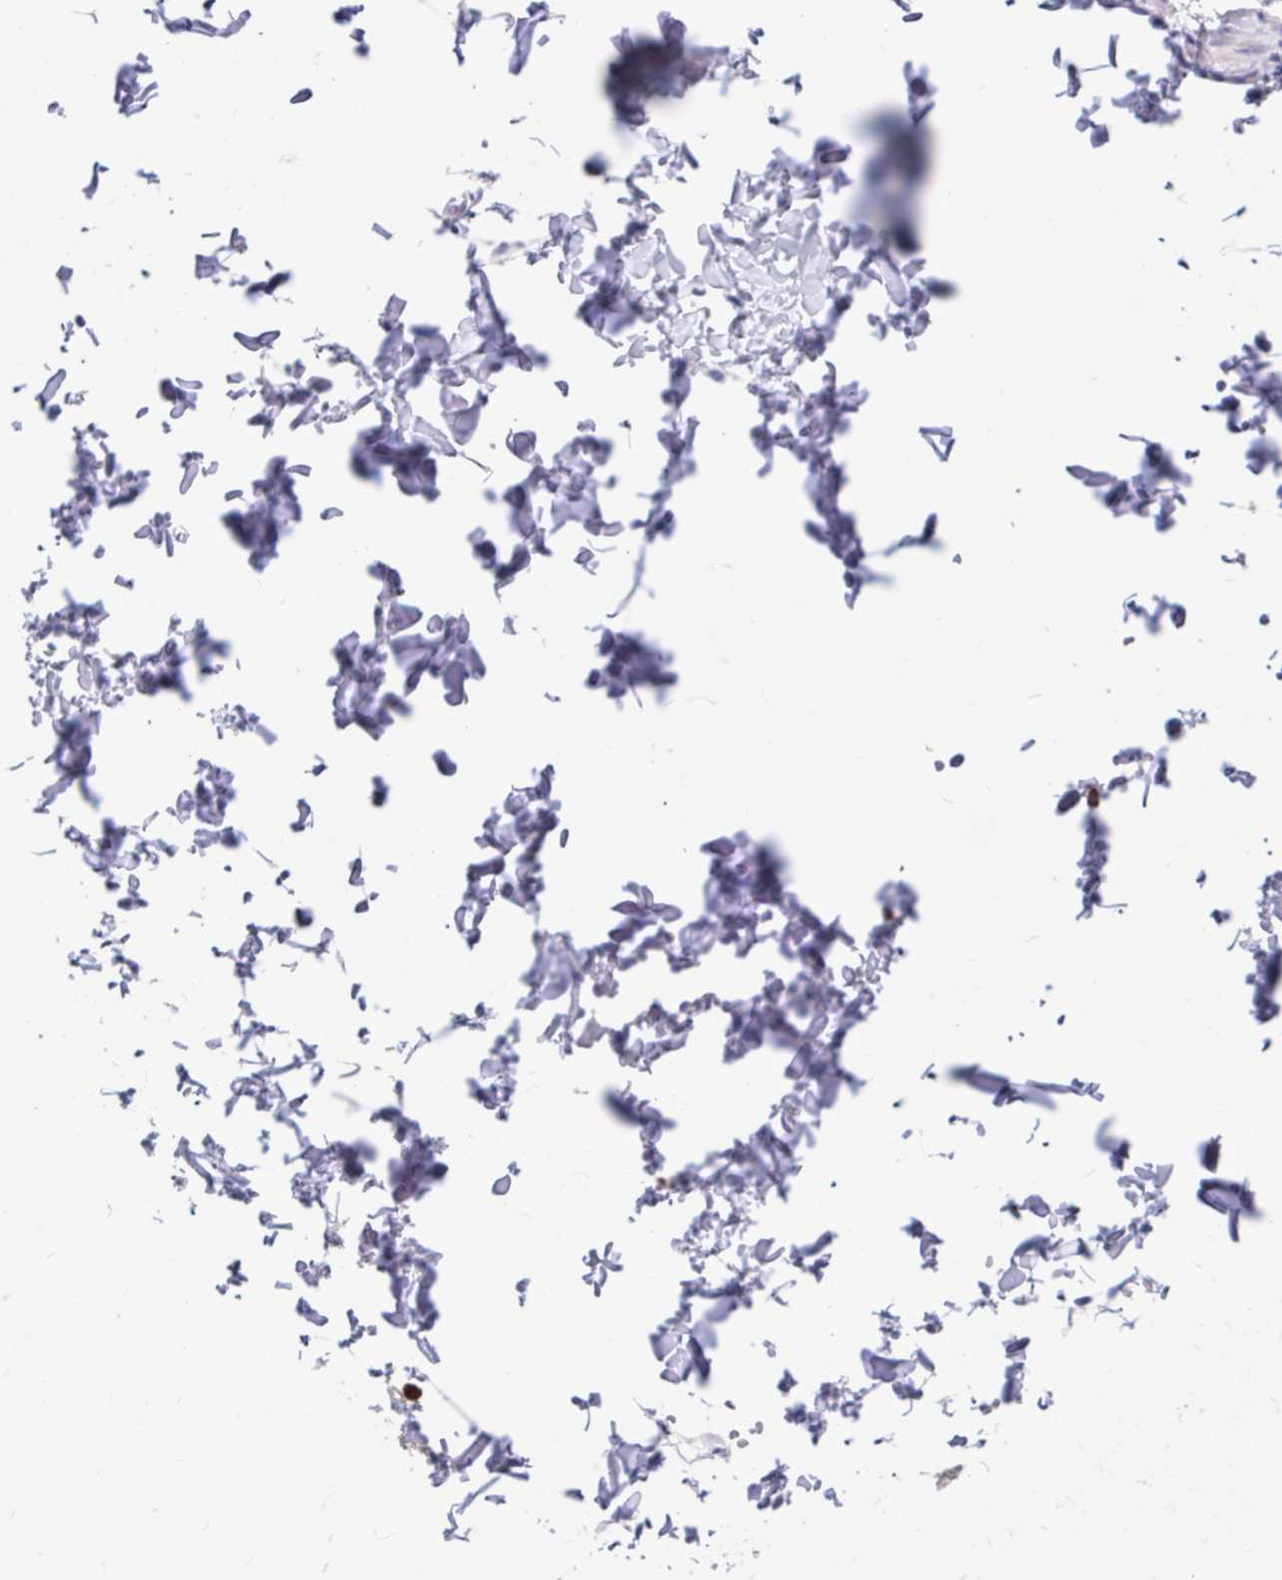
{"staining": {"intensity": "negative", "quantity": "none", "location": "none"}, "tissue": "adipose tissue", "cell_type": "Adipocytes", "image_type": "normal", "snomed": [{"axis": "morphology", "description": "Normal tissue, NOS"}, {"axis": "topography", "description": "Soft tissue"}, {"axis": "topography", "description": "Adipose tissue"}, {"axis": "topography", "description": "Vascular tissue"}, {"axis": "topography", "description": "Peripheral nerve tissue"}], "caption": "A micrograph of human adipose tissue is negative for staining in adipocytes. (Immunohistochemistry, brightfield microscopy, high magnification).", "gene": "MAP1LC3A", "patient": {"sex": "male", "age": 29}}